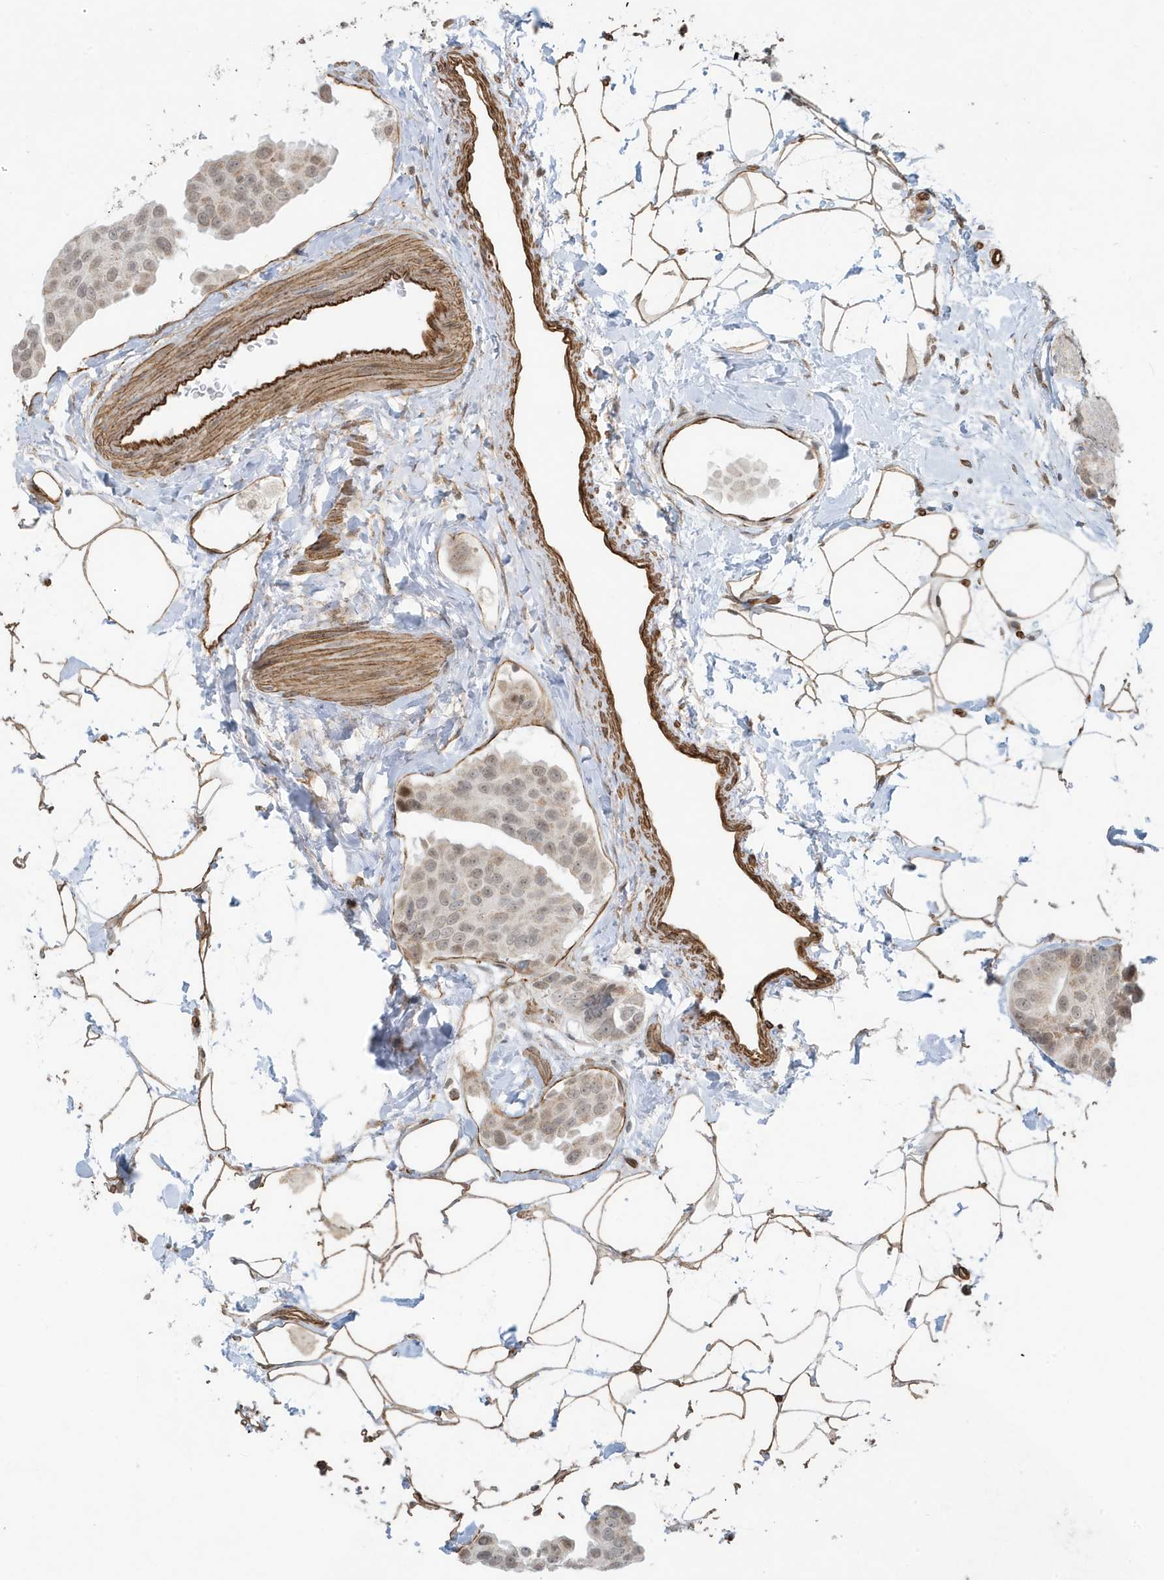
{"staining": {"intensity": "weak", "quantity": "<25%", "location": "cytoplasmic/membranous"}, "tissue": "breast cancer", "cell_type": "Tumor cells", "image_type": "cancer", "snomed": [{"axis": "morphology", "description": "Normal tissue, NOS"}, {"axis": "morphology", "description": "Duct carcinoma"}, {"axis": "topography", "description": "Breast"}], "caption": "Intraductal carcinoma (breast) was stained to show a protein in brown. There is no significant staining in tumor cells.", "gene": "CHCHD4", "patient": {"sex": "female", "age": 39}}